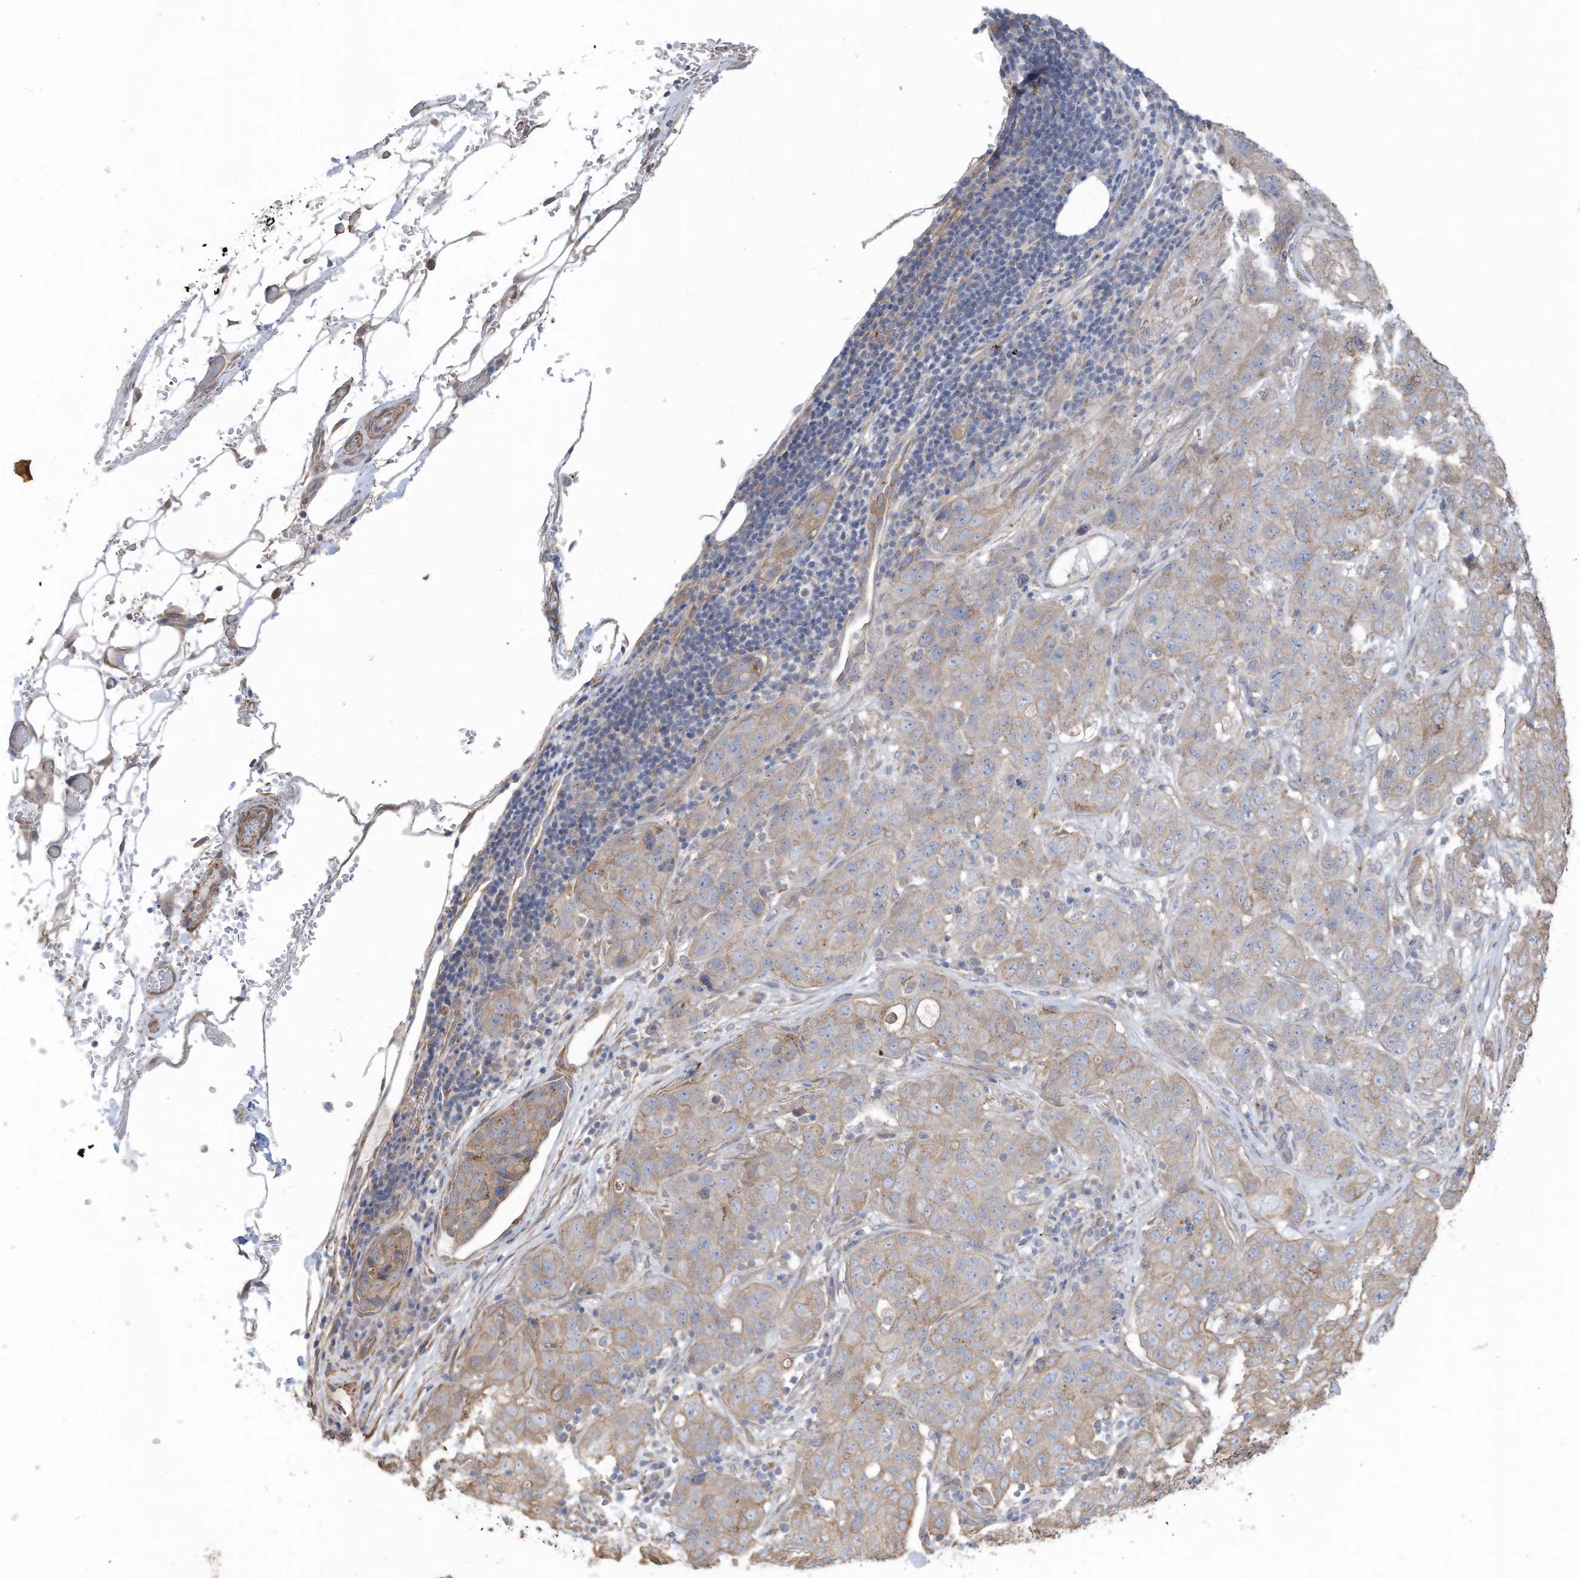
{"staining": {"intensity": "weak", "quantity": "25%-75%", "location": "cytoplasmic/membranous"}, "tissue": "stomach cancer", "cell_type": "Tumor cells", "image_type": "cancer", "snomed": [{"axis": "morphology", "description": "Normal tissue, NOS"}, {"axis": "morphology", "description": "Adenocarcinoma, NOS"}, {"axis": "topography", "description": "Lymph node"}, {"axis": "topography", "description": "Stomach"}], "caption": "Immunohistochemistry (IHC) histopathology image of neoplastic tissue: stomach cancer (adenocarcinoma) stained using immunohistochemistry shows low levels of weak protein expression localized specifically in the cytoplasmic/membranous of tumor cells, appearing as a cytoplasmic/membranous brown color.", "gene": "SLC17A7", "patient": {"sex": "male", "age": 48}}